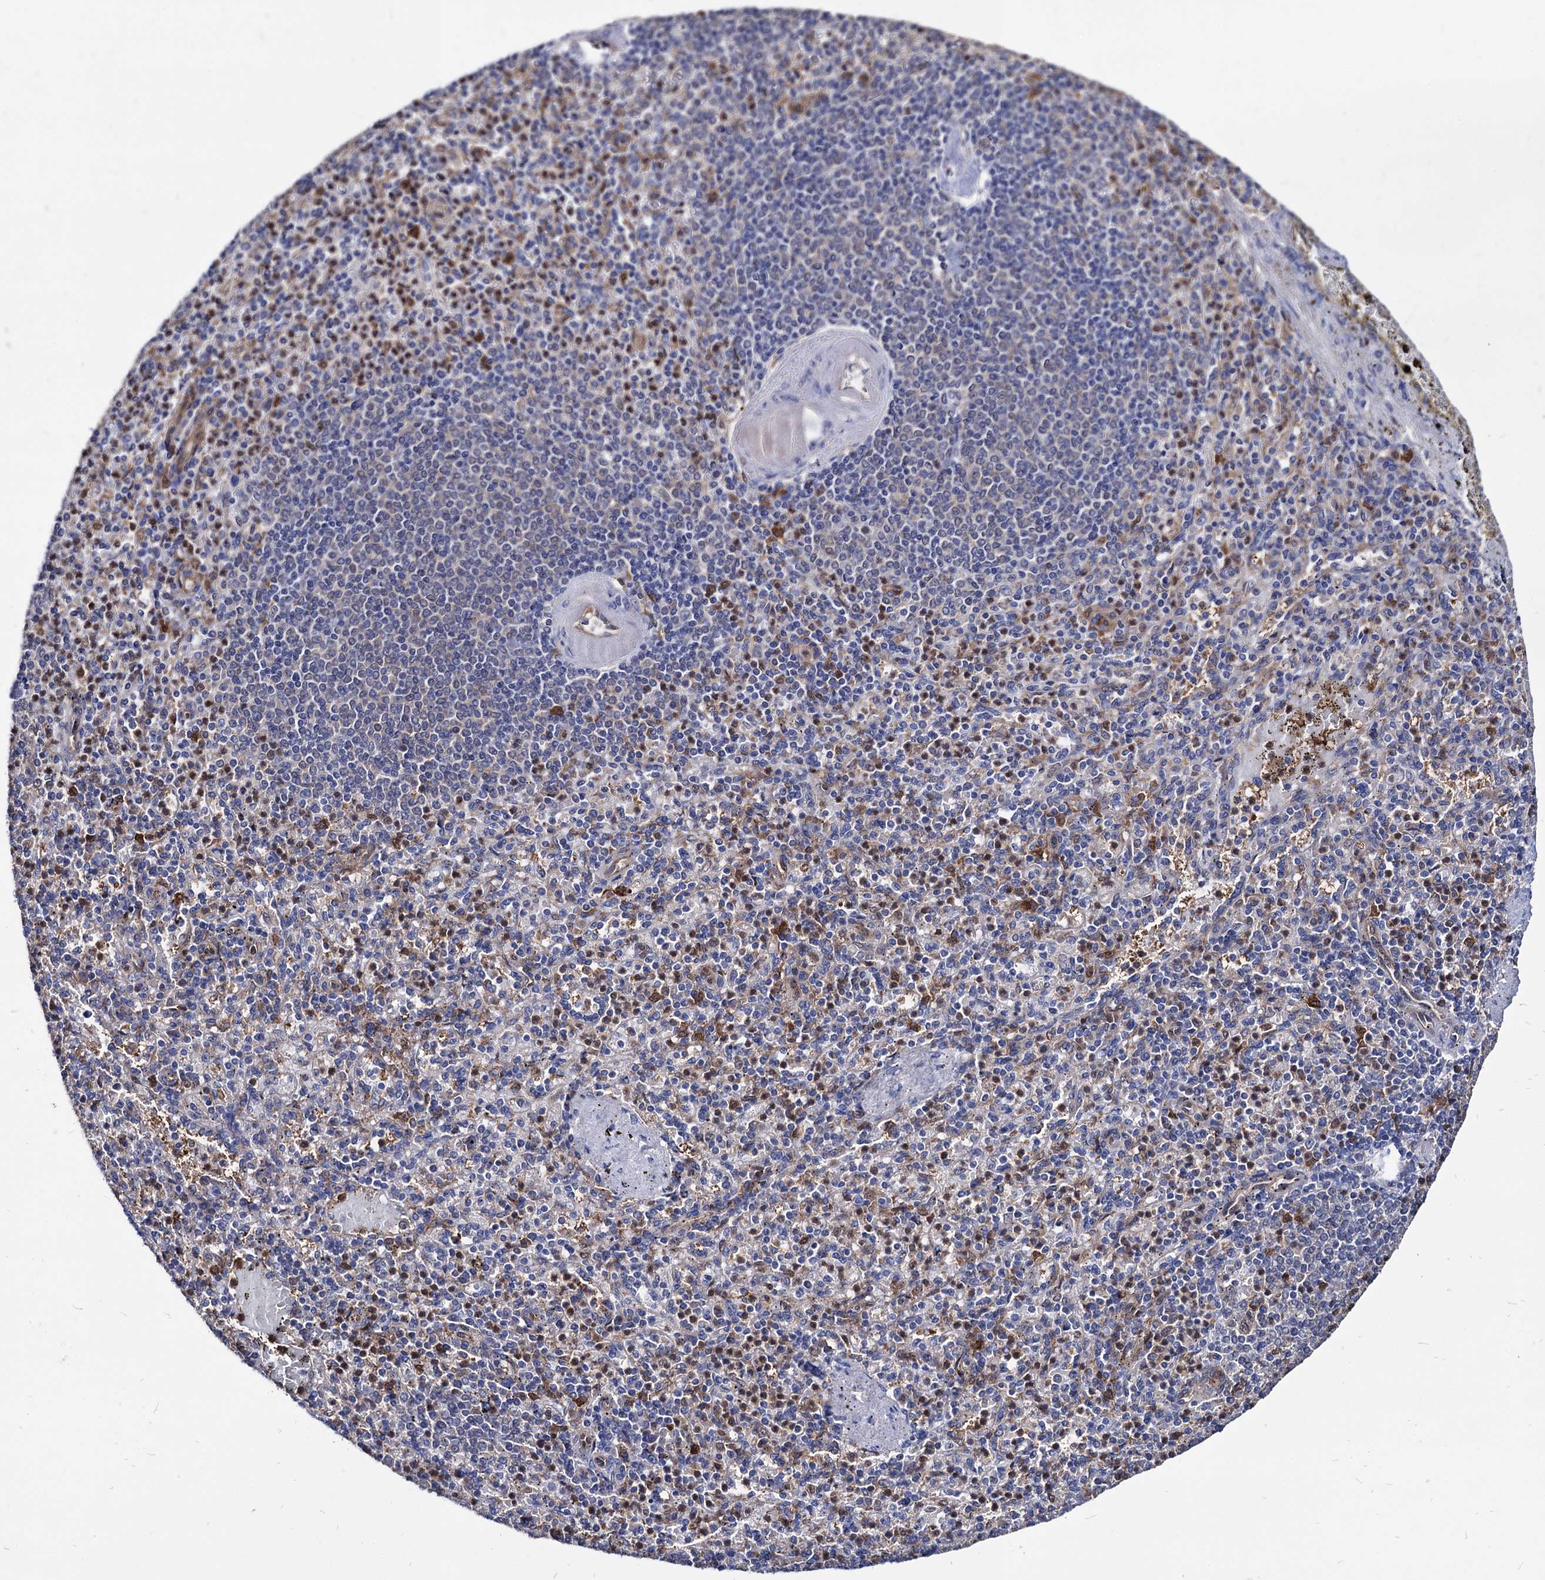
{"staining": {"intensity": "moderate", "quantity": "<25%", "location": "cytoplasmic/membranous,nuclear"}, "tissue": "spleen", "cell_type": "Cells in red pulp", "image_type": "normal", "snomed": [{"axis": "morphology", "description": "Normal tissue, NOS"}, {"axis": "topography", "description": "Spleen"}], "caption": "IHC of normal human spleen shows low levels of moderate cytoplasmic/membranous,nuclear positivity in approximately <25% of cells in red pulp.", "gene": "CPPED1", "patient": {"sex": "female", "age": 74}}